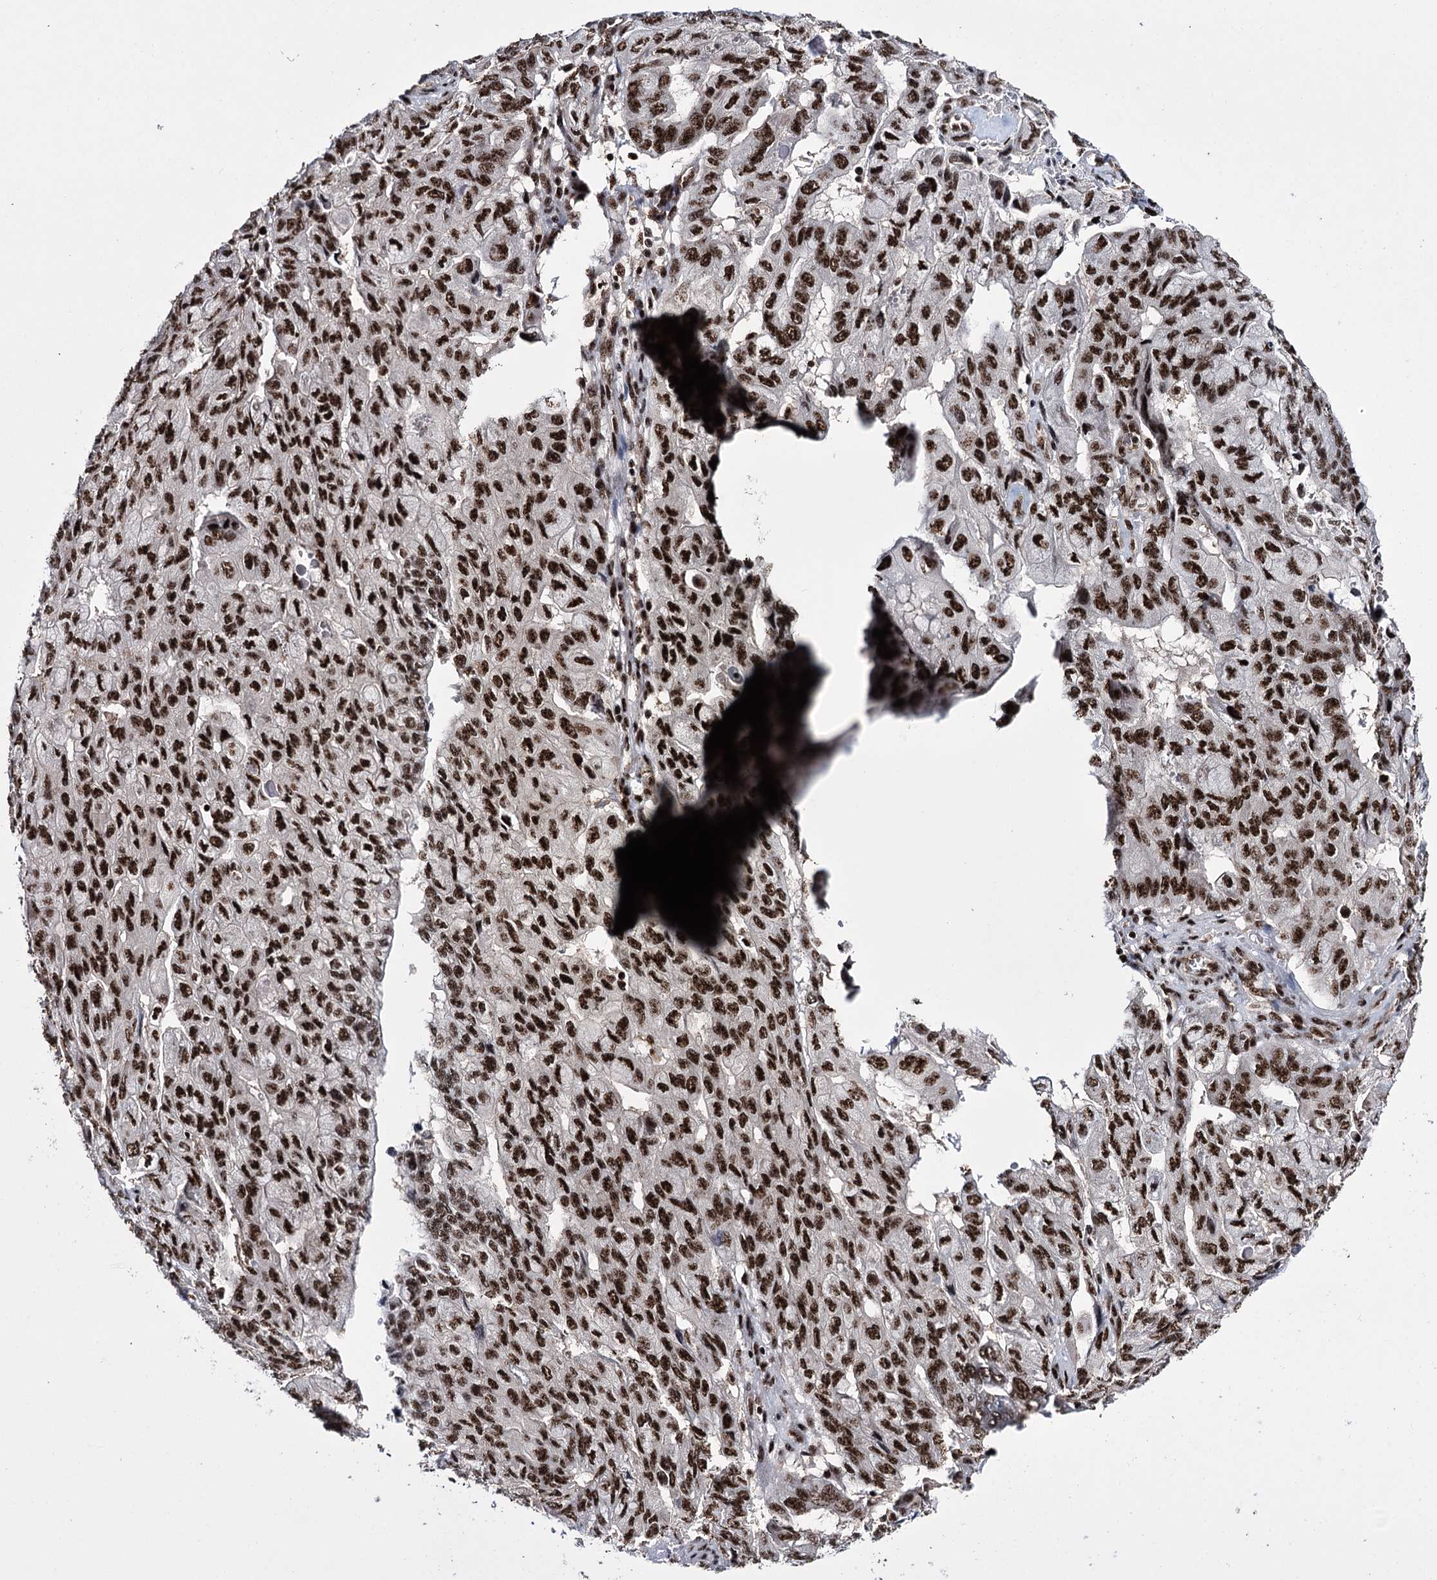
{"staining": {"intensity": "strong", "quantity": ">75%", "location": "nuclear"}, "tissue": "pancreatic cancer", "cell_type": "Tumor cells", "image_type": "cancer", "snomed": [{"axis": "morphology", "description": "Adenocarcinoma, NOS"}, {"axis": "topography", "description": "Pancreas"}], "caption": "High-power microscopy captured an immunohistochemistry micrograph of pancreatic adenocarcinoma, revealing strong nuclear staining in about >75% of tumor cells.", "gene": "PRPF40A", "patient": {"sex": "male", "age": 51}}